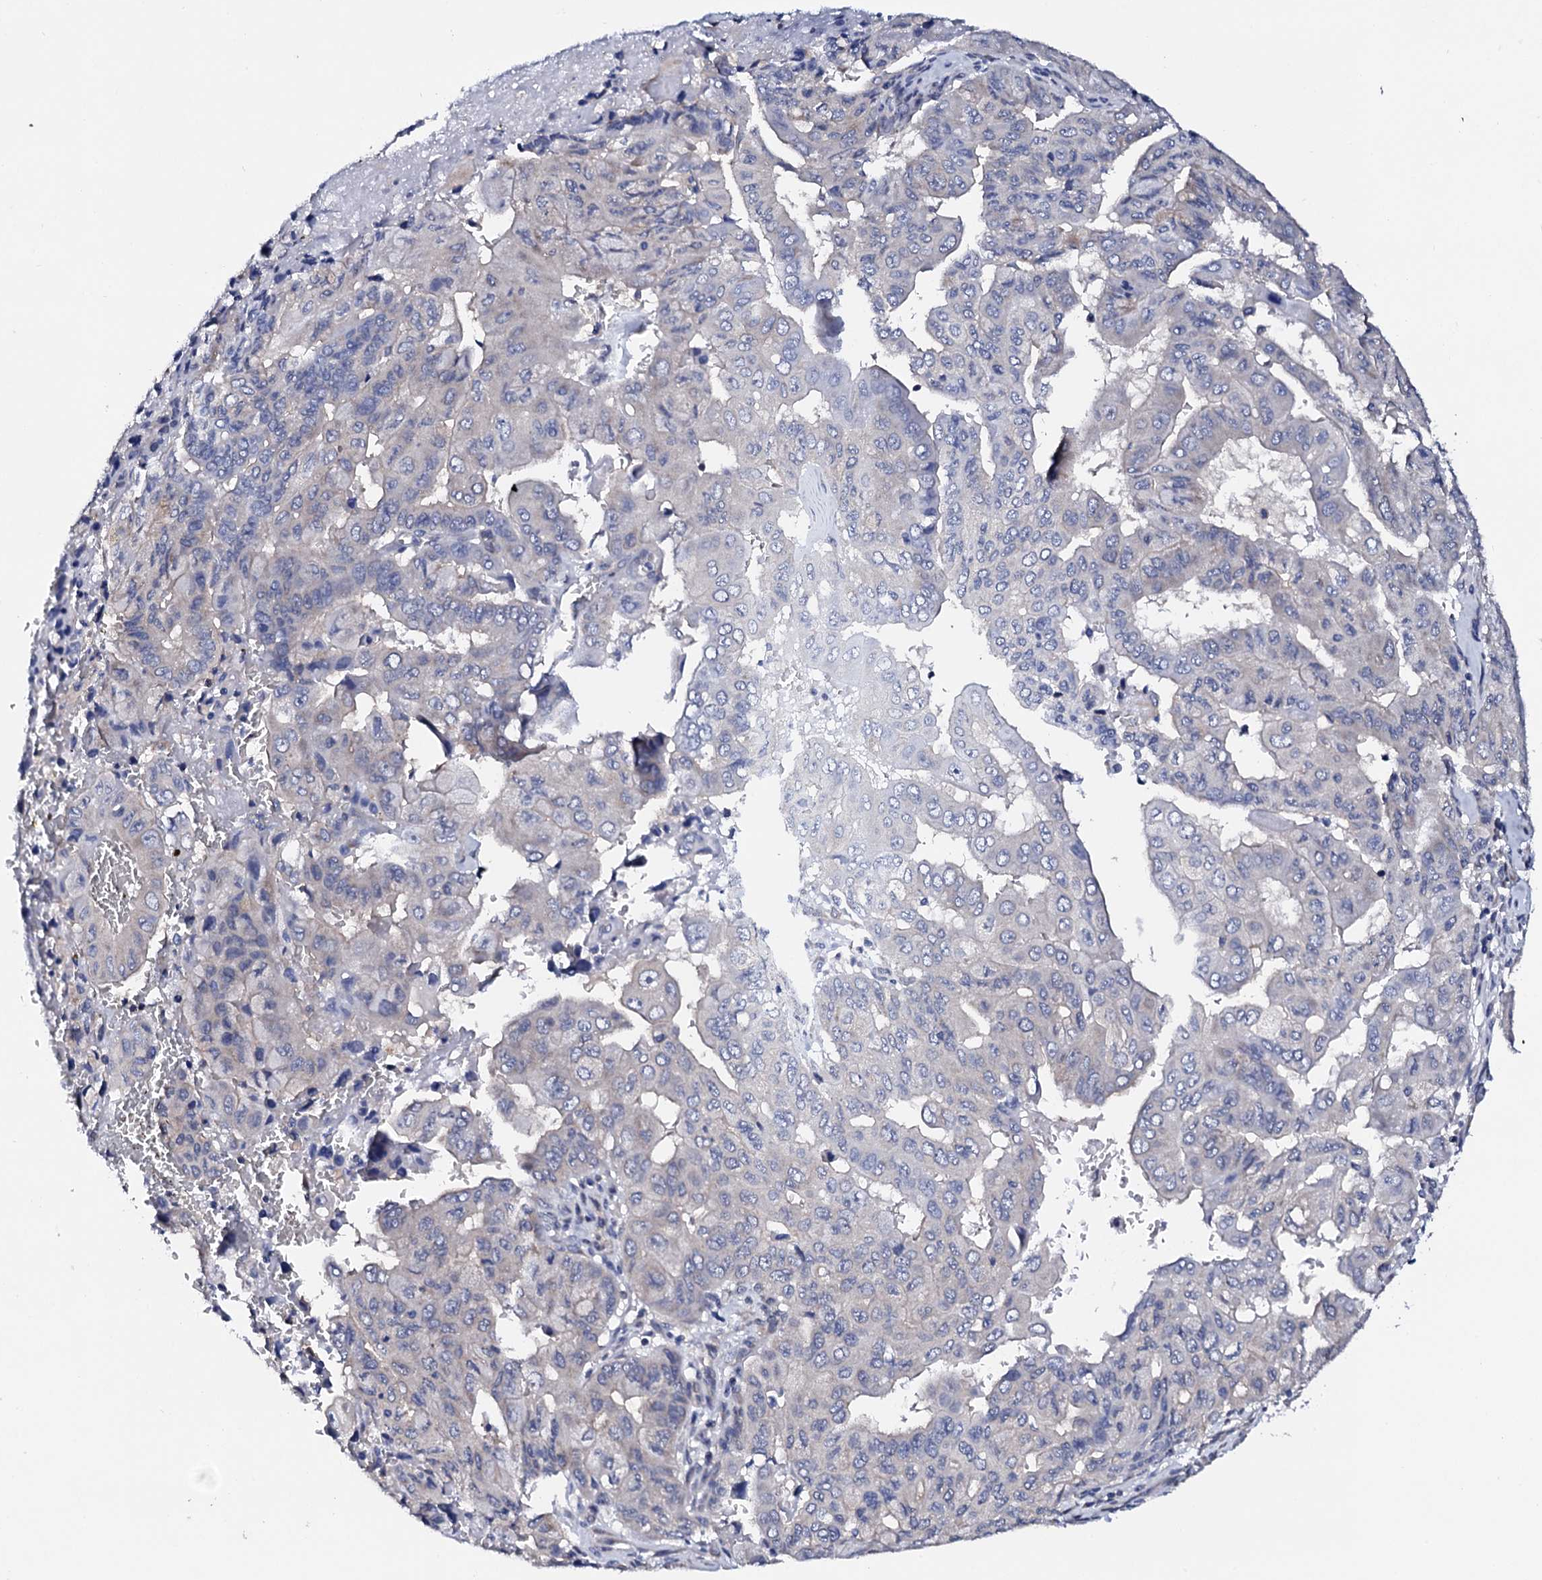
{"staining": {"intensity": "negative", "quantity": "none", "location": "none"}, "tissue": "pancreatic cancer", "cell_type": "Tumor cells", "image_type": "cancer", "snomed": [{"axis": "morphology", "description": "Adenocarcinoma, NOS"}, {"axis": "topography", "description": "Pancreas"}], "caption": "An image of human adenocarcinoma (pancreatic) is negative for staining in tumor cells. (Stains: DAB immunohistochemistry with hematoxylin counter stain, Microscopy: brightfield microscopy at high magnification).", "gene": "NUP58", "patient": {"sex": "male", "age": 51}}